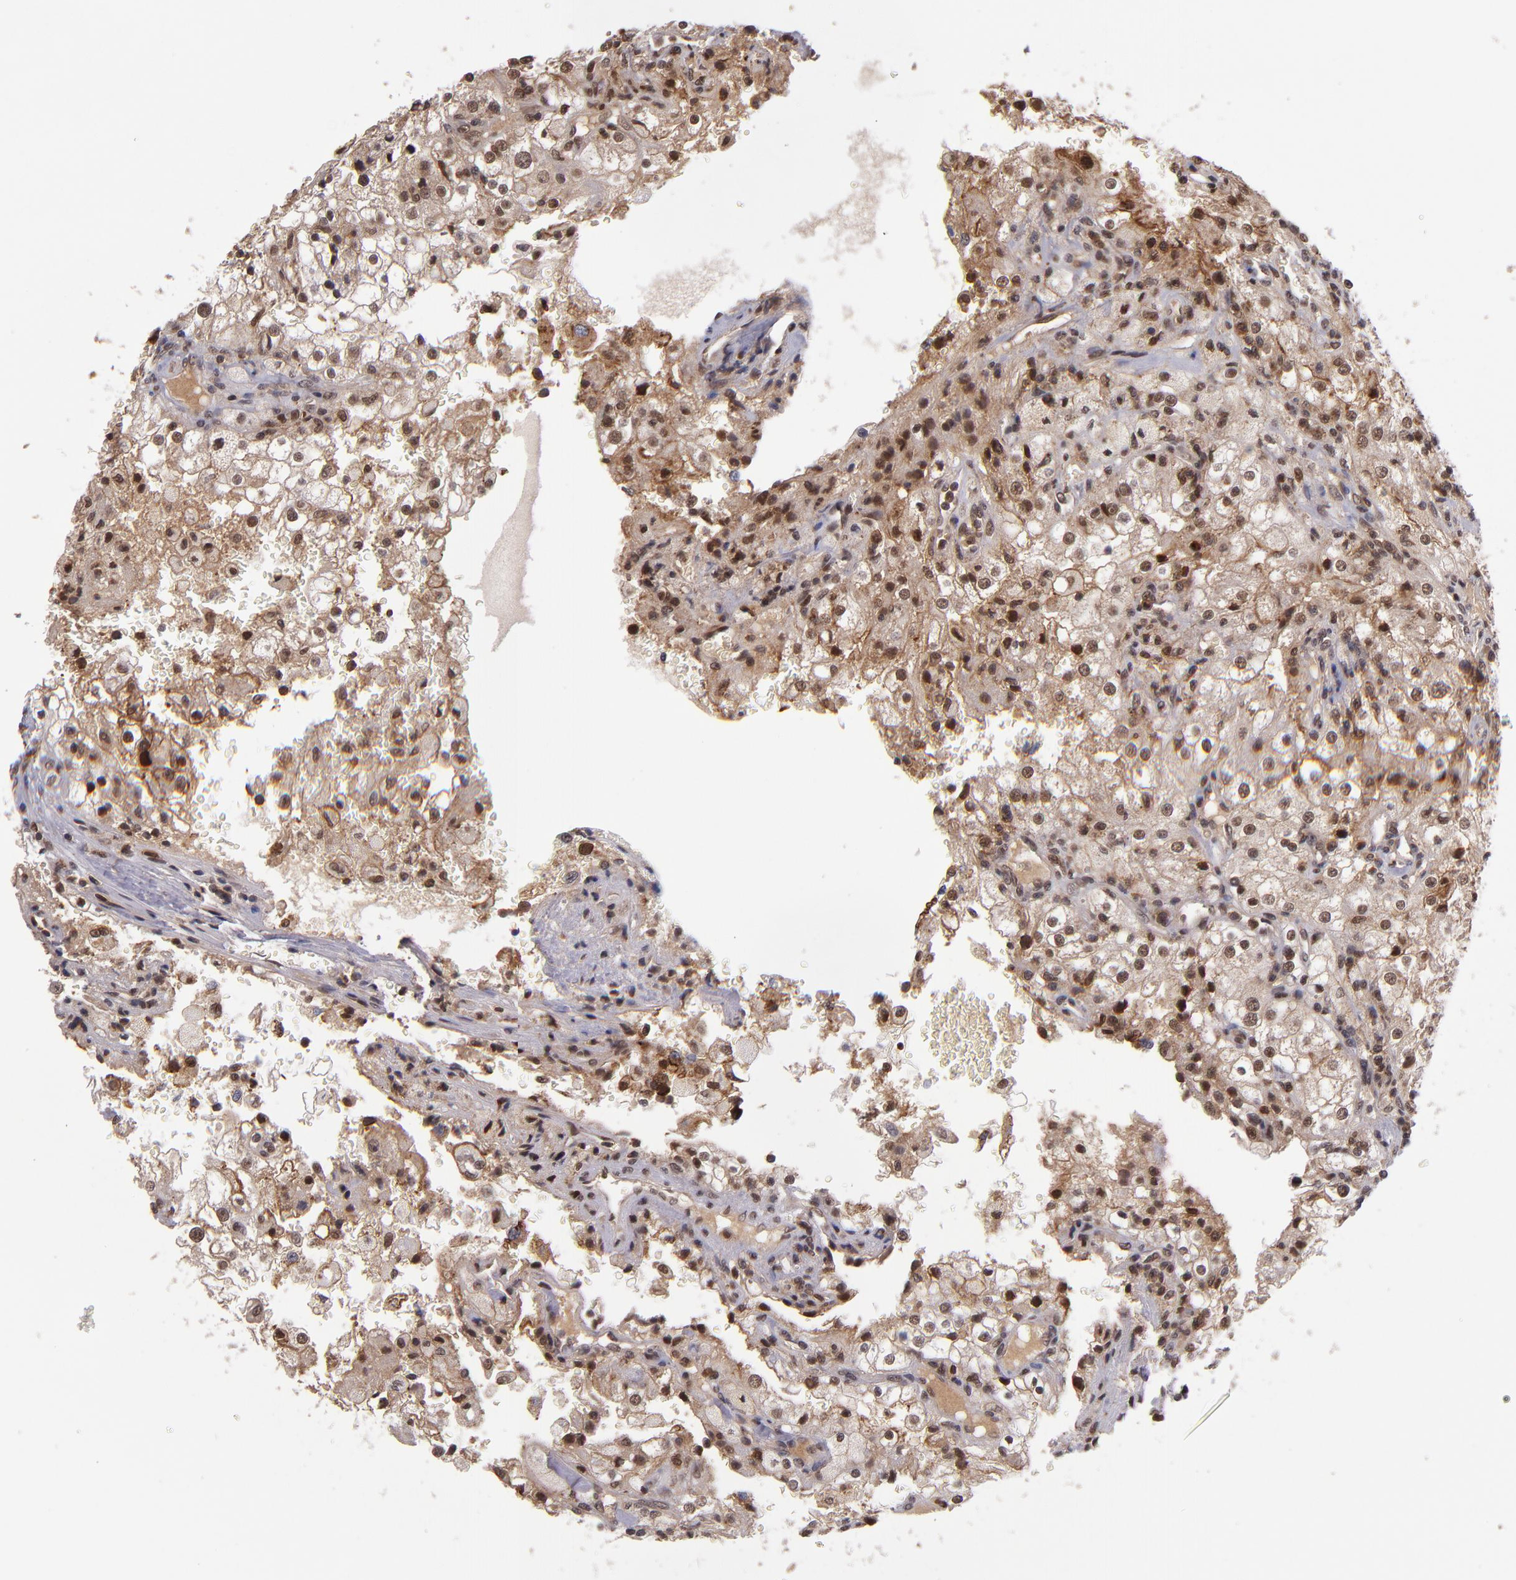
{"staining": {"intensity": "strong", "quantity": ">75%", "location": "cytoplasmic/membranous,nuclear"}, "tissue": "renal cancer", "cell_type": "Tumor cells", "image_type": "cancer", "snomed": [{"axis": "morphology", "description": "Adenocarcinoma, NOS"}, {"axis": "topography", "description": "Kidney"}], "caption": "Immunohistochemistry micrograph of human renal cancer stained for a protein (brown), which shows high levels of strong cytoplasmic/membranous and nuclear expression in approximately >75% of tumor cells.", "gene": "EP300", "patient": {"sex": "female", "age": 74}}